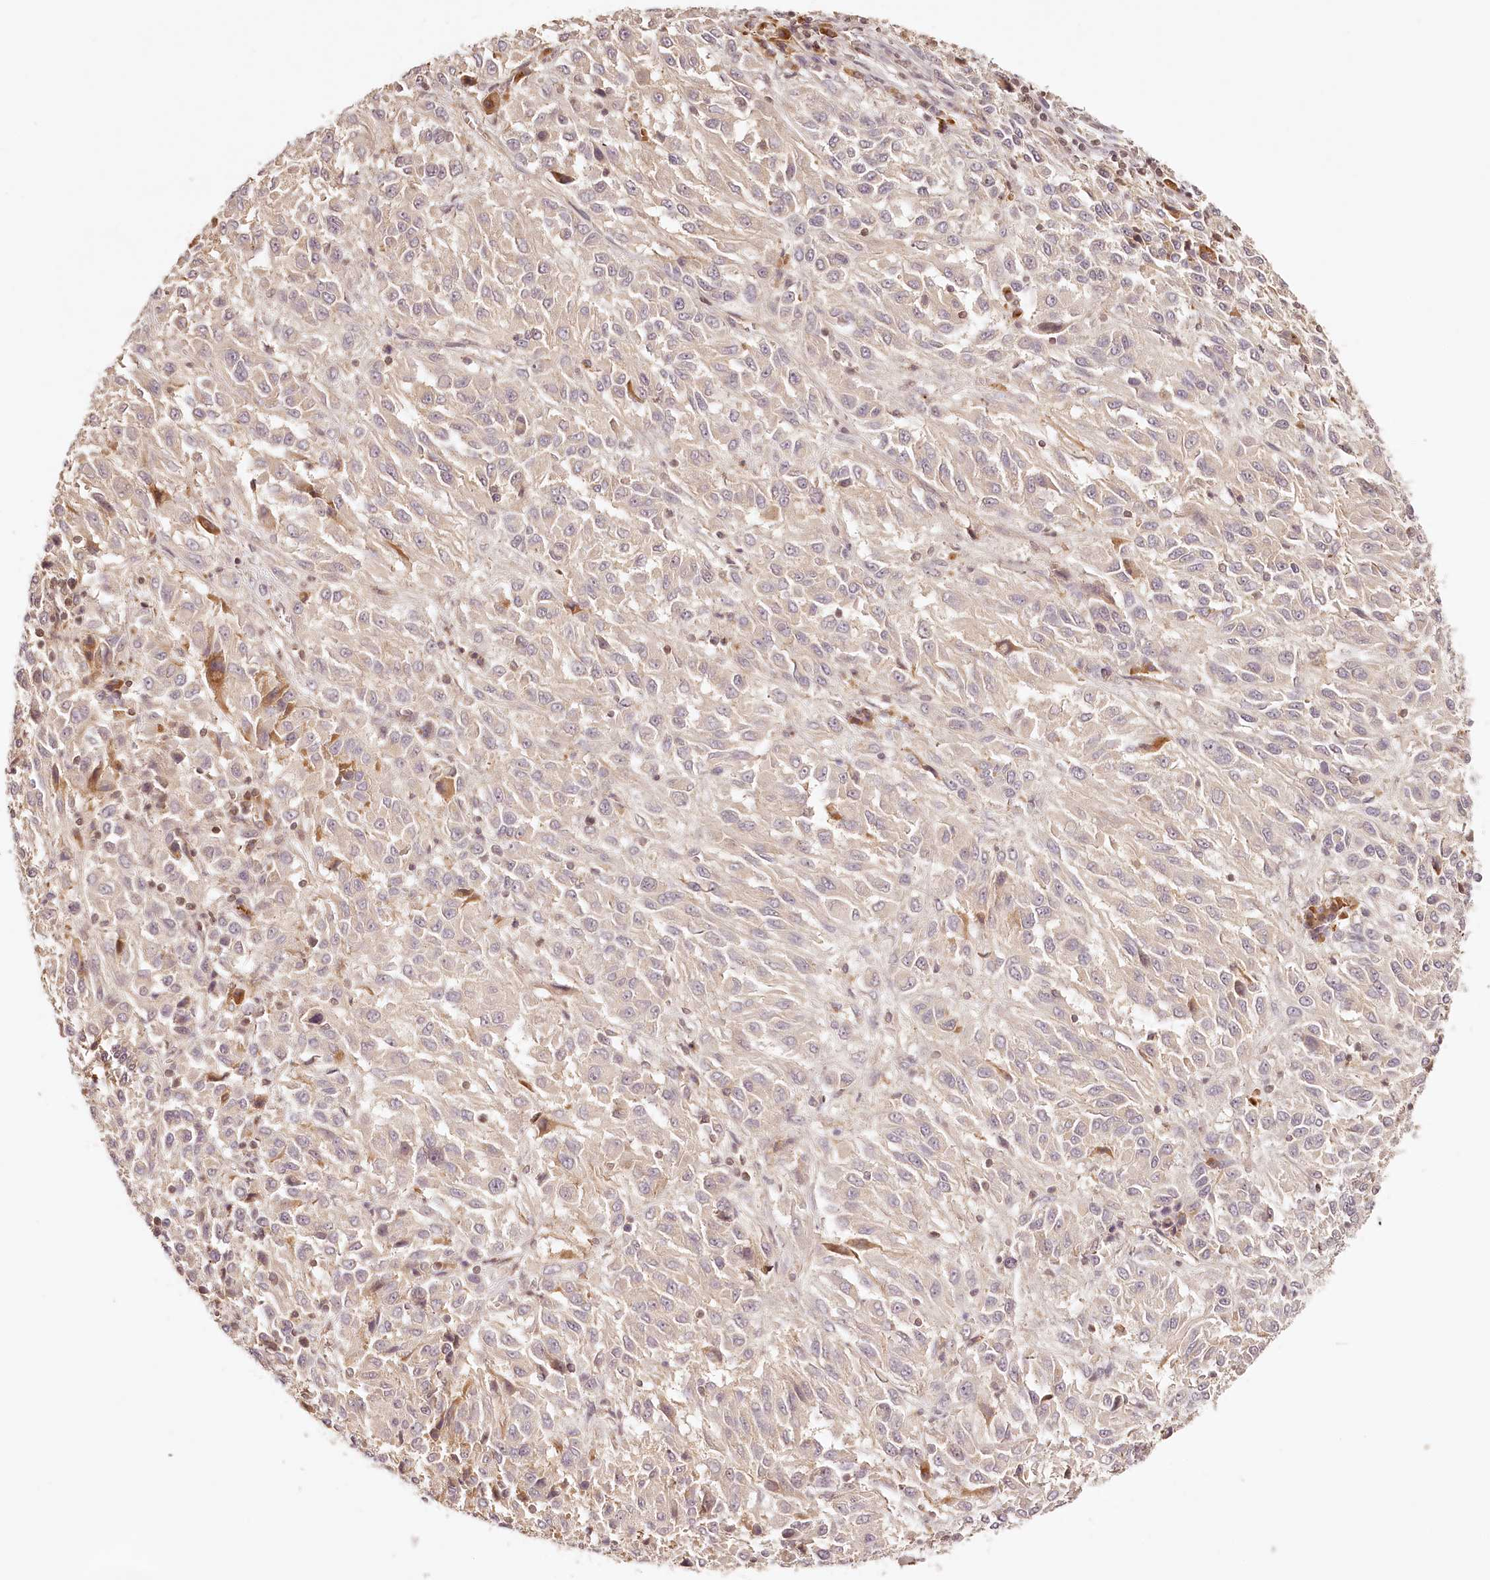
{"staining": {"intensity": "negative", "quantity": "none", "location": "none"}, "tissue": "melanoma", "cell_type": "Tumor cells", "image_type": "cancer", "snomed": [{"axis": "morphology", "description": "Malignant melanoma, Metastatic site"}, {"axis": "topography", "description": "Lung"}], "caption": "Immunohistochemistry (IHC) image of human melanoma stained for a protein (brown), which displays no staining in tumor cells. The staining is performed using DAB brown chromogen with nuclei counter-stained in using hematoxylin.", "gene": "SYNGR1", "patient": {"sex": "male", "age": 64}}